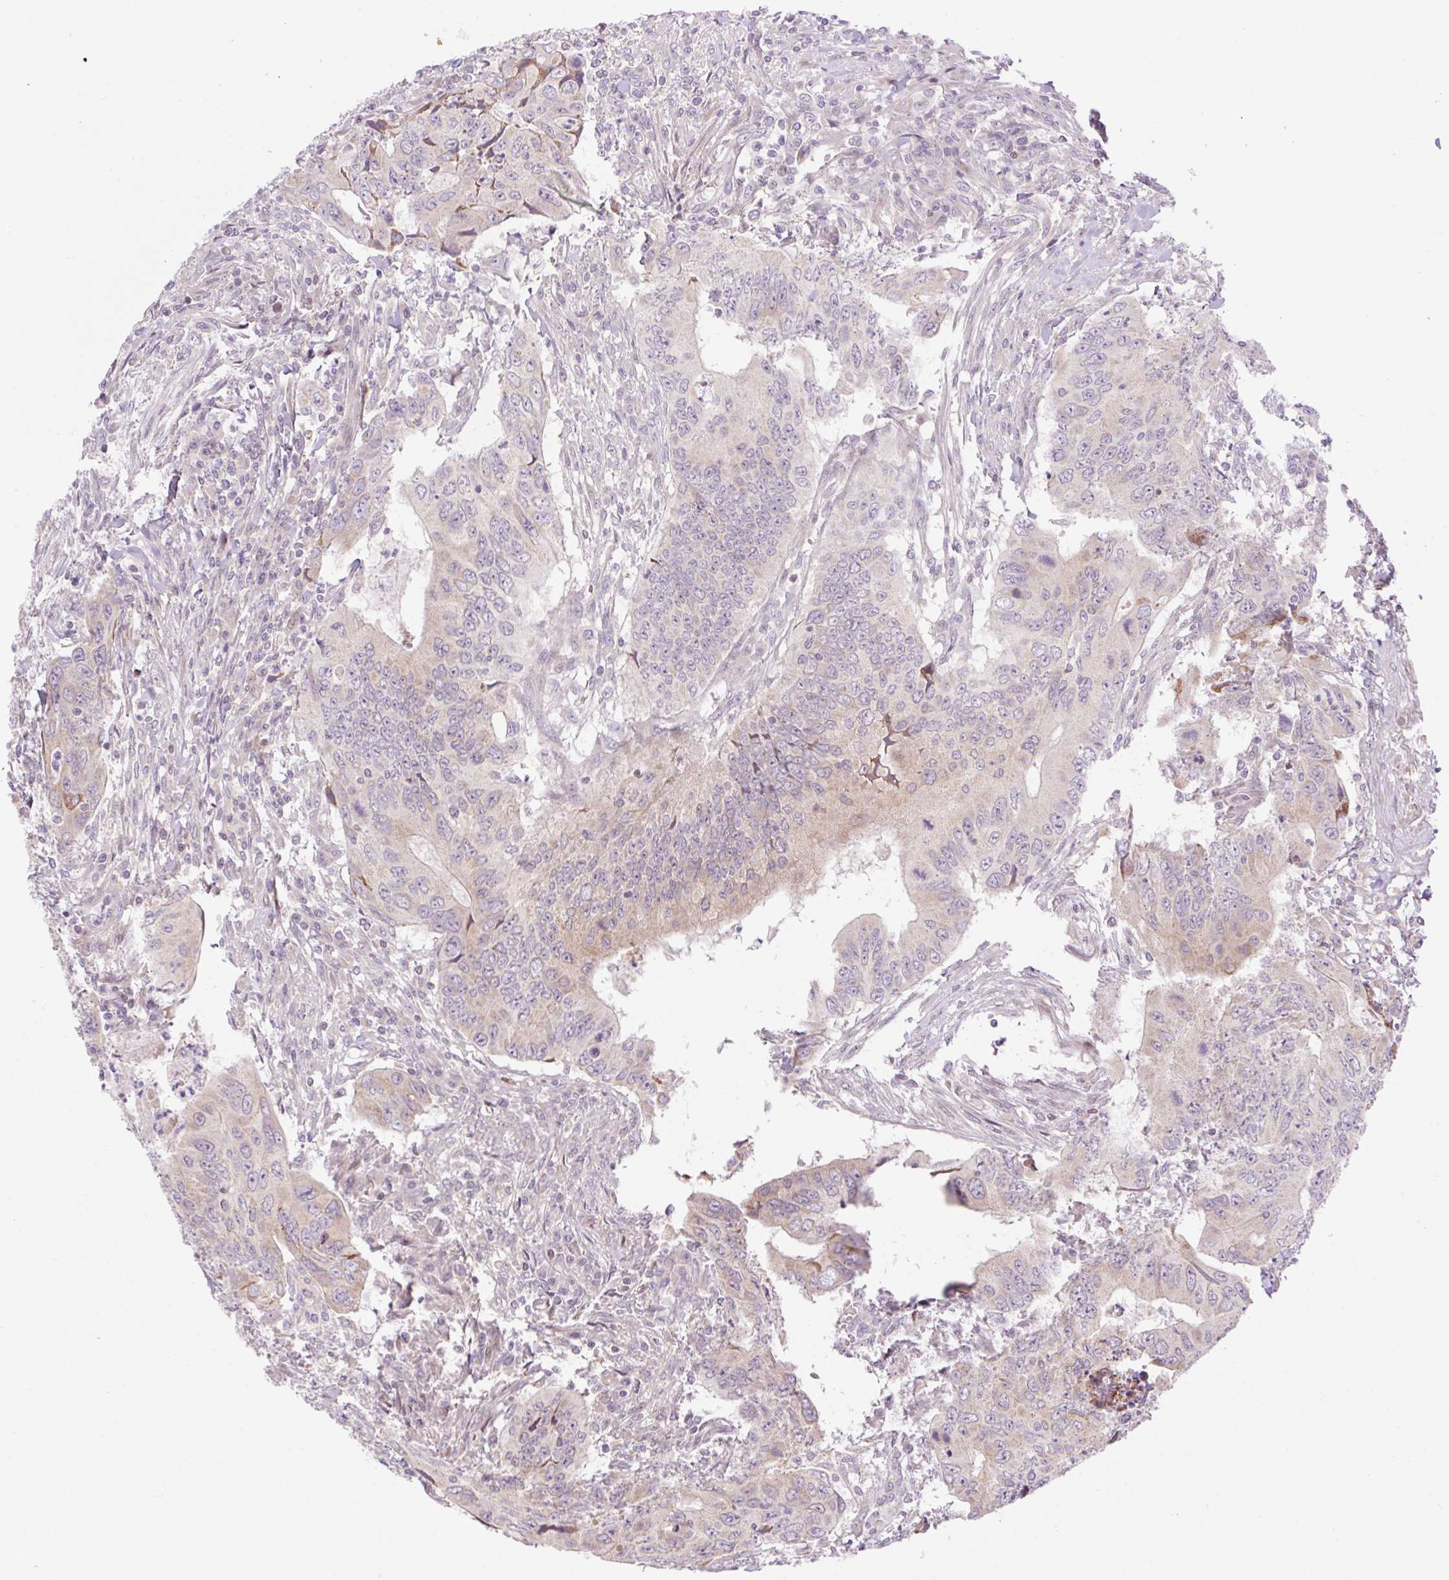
{"staining": {"intensity": "weak", "quantity": "<25%", "location": "cytoplasmic/membranous"}, "tissue": "colorectal cancer", "cell_type": "Tumor cells", "image_type": "cancer", "snomed": [{"axis": "morphology", "description": "Adenocarcinoma, NOS"}, {"axis": "topography", "description": "Colon"}], "caption": "This image is of colorectal adenocarcinoma stained with immunohistochemistry (IHC) to label a protein in brown with the nuclei are counter-stained blue. There is no staining in tumor cells.", "gene": "ZNF394", "patient": {"sex": "male", "age": 53}}